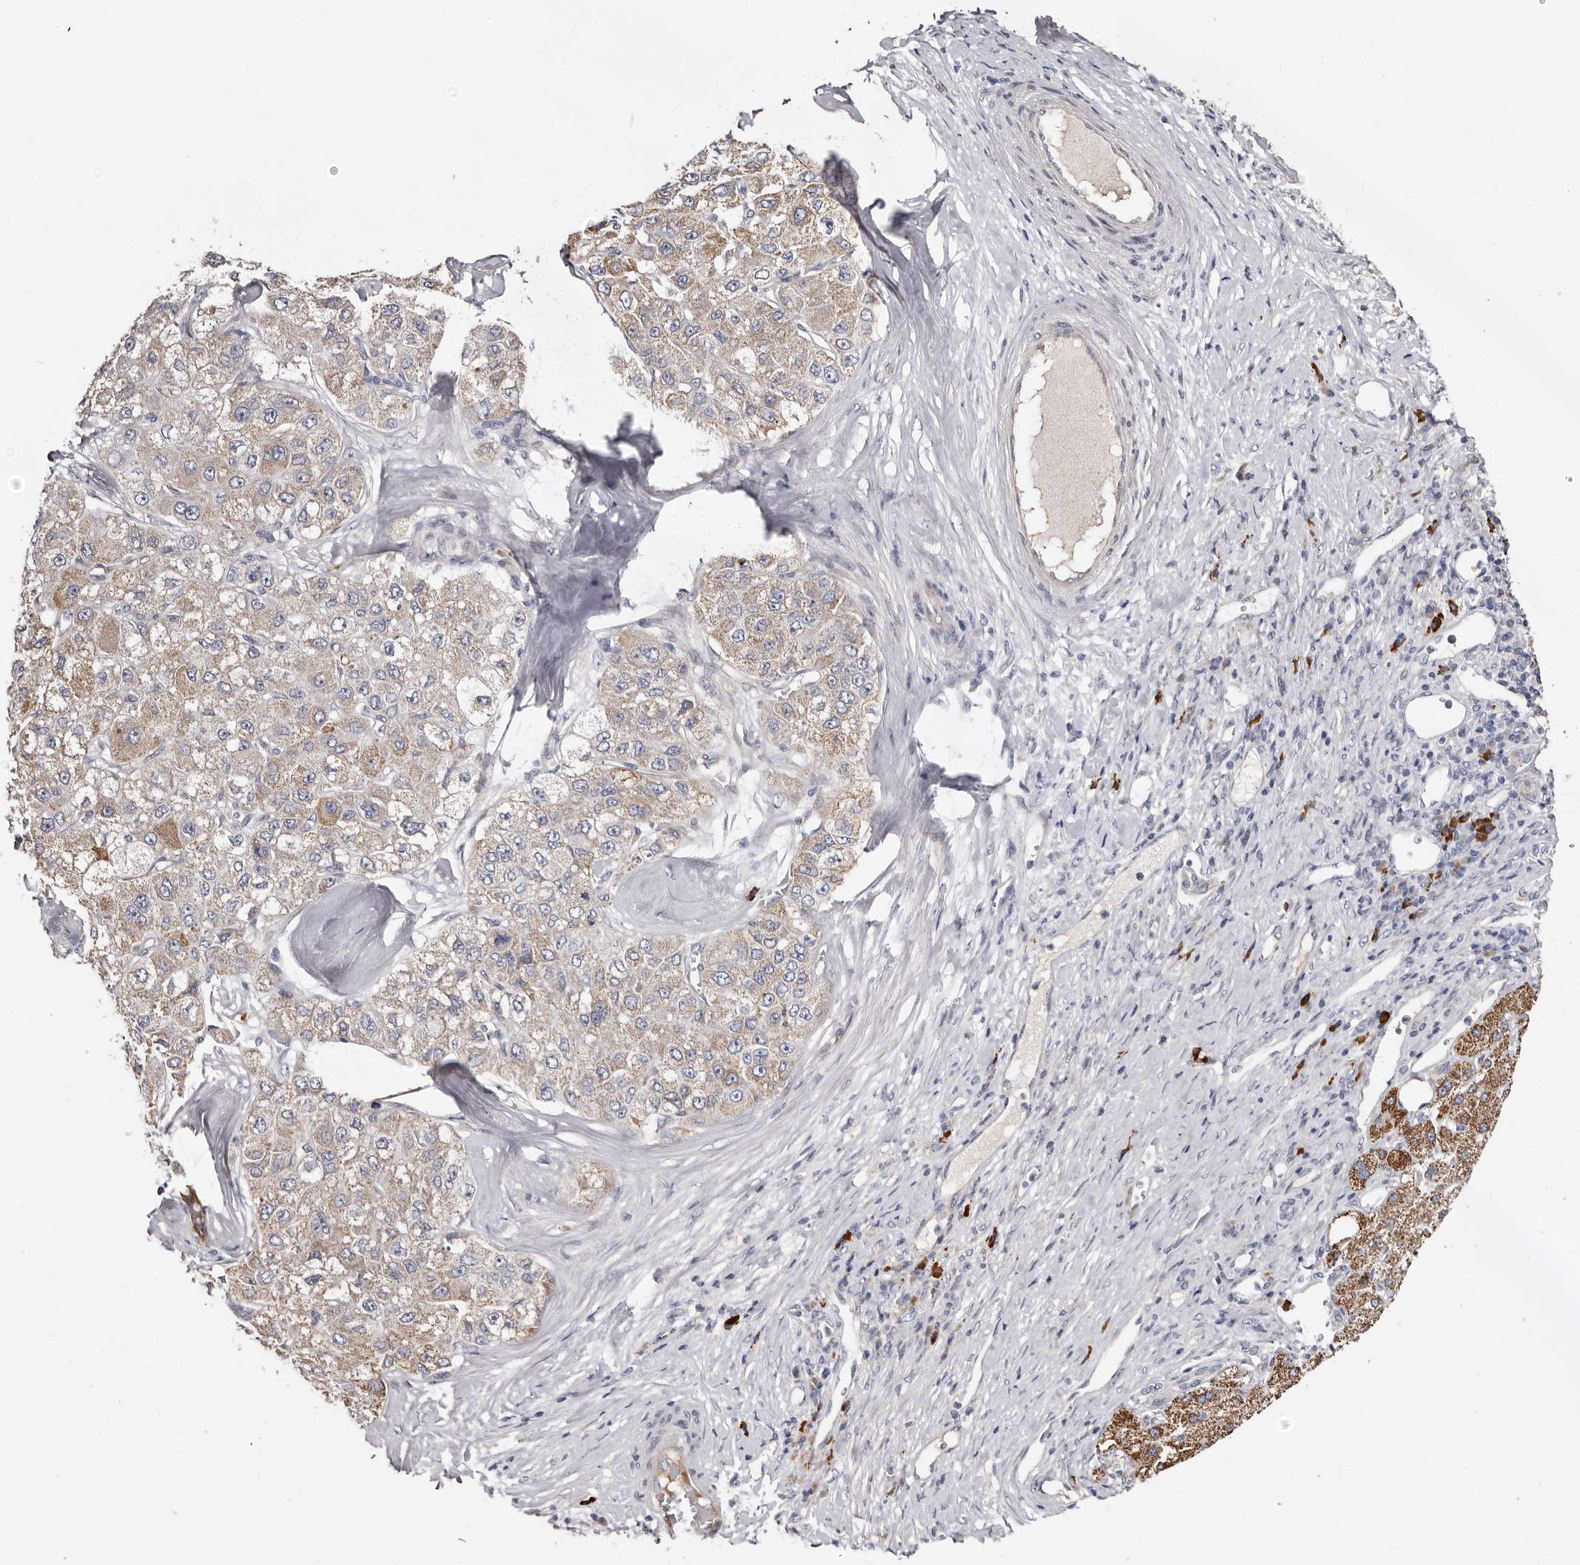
{"staining": {"intensity": "strong", "quantity": "25%-75%", "location": "cytoplasmic/membranous"}, "tissue": "liver cancer", "cell_type": "Tumor cells", "image_type": "cancer", "snomed": [{"axis": "morphology", "description": "Carcinoma, Hepatocellular, NOS"}, {"axis": "topography", "description": "Liver"}], "caption": "Human hepatocellular carcinoma (liver) stained with a brown dye reveals strong cytoplasmic/membranous positive expression in approximately 25%-75% of tumor cells.", "gene": "SPTA1", "patient": {"sex": "male", "age": 80}}